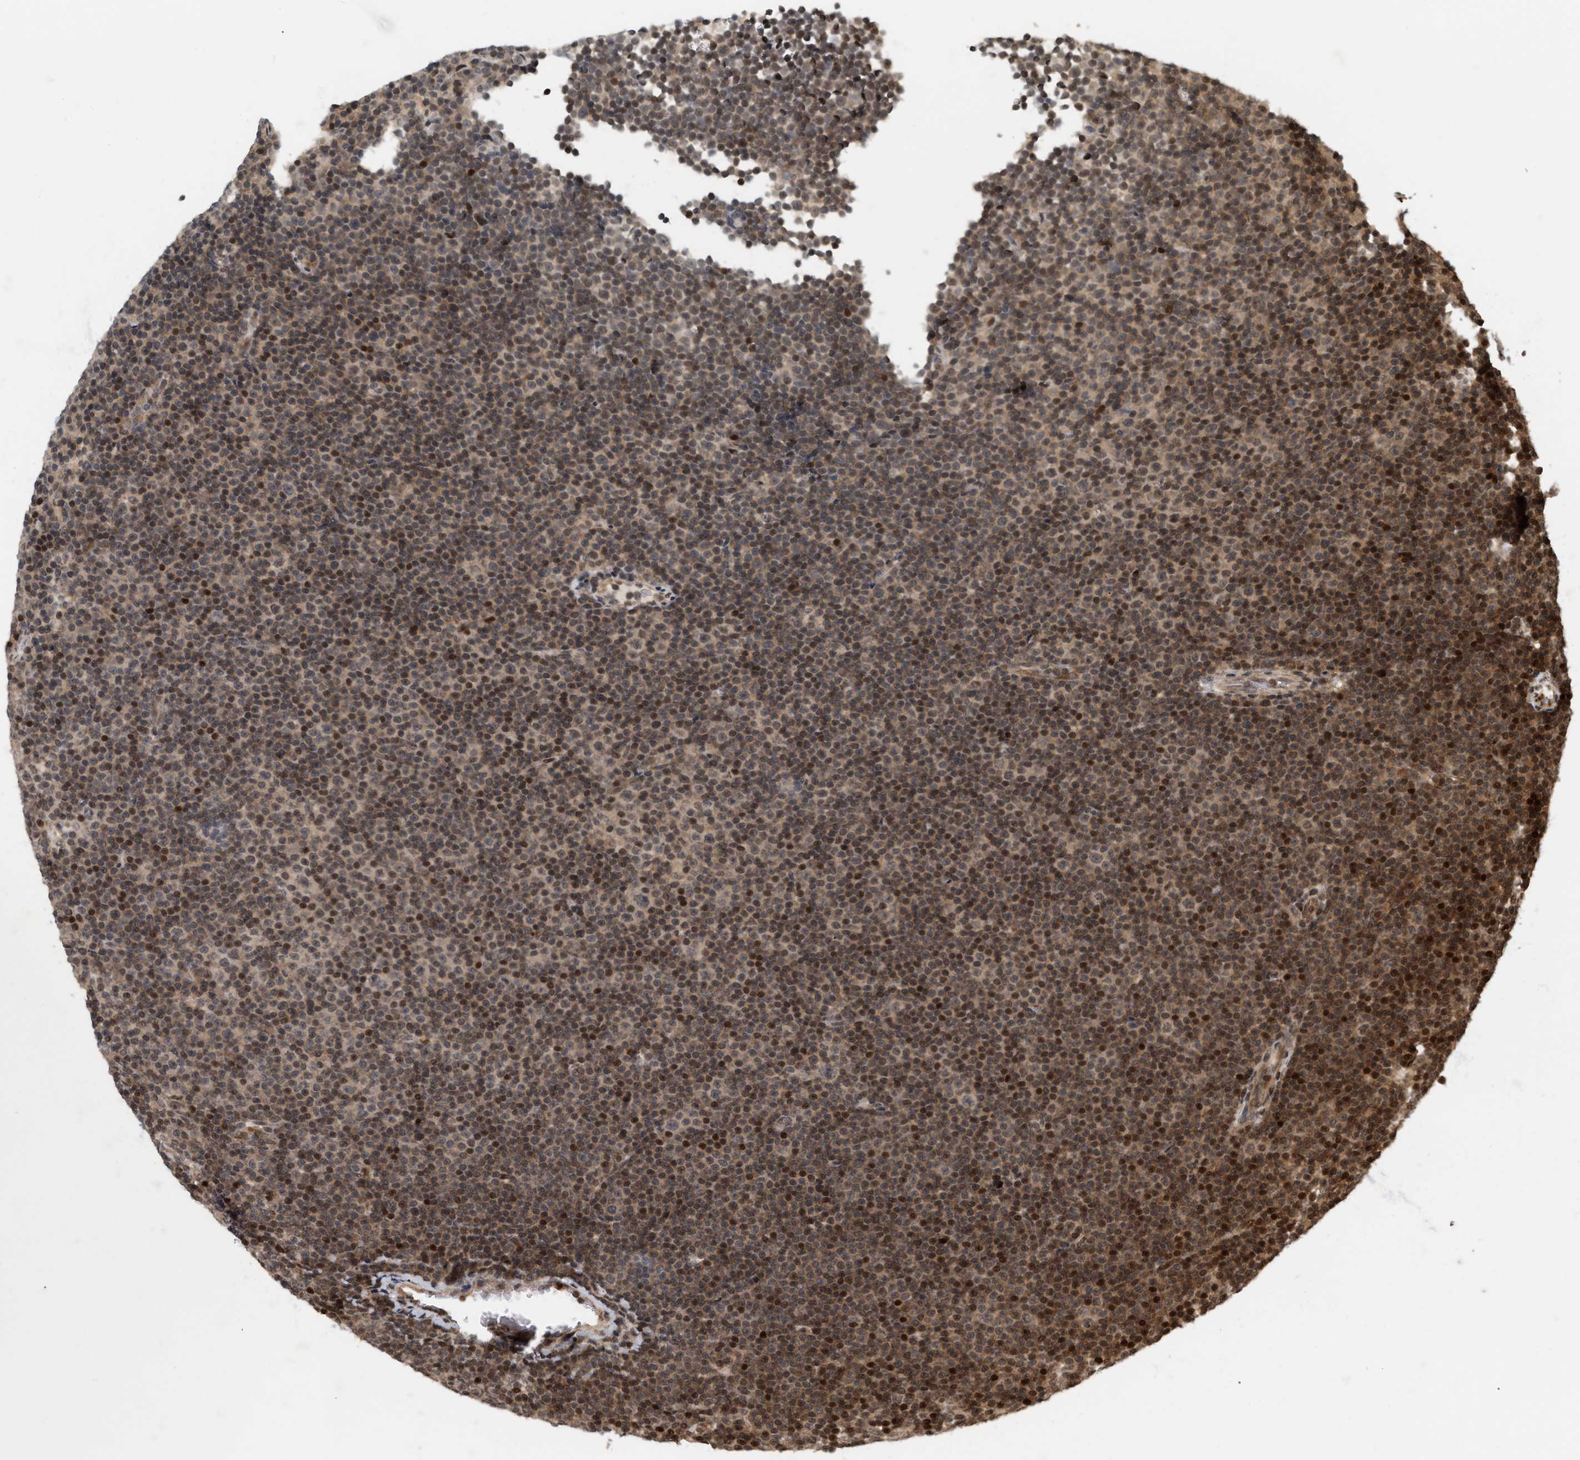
{"staining": {"intensity": "weak", "quantity": ">75%", "location": "cytoplasmic/membranous,nuclear"}, "tissue": "lymphoma", "cell_type": "Tumor cells", "image_type": "cancer", "snomed": [{"axis": "morphology", "description": "Malignant lymphoma, non-Hodgkin's type, Low grade"}, {"axis": "topography", "description": "Lymph node"}], "caption": "Protein staining of lymphoma tissue exhibits weak cytoplasmic/membranous and nuclear staining in about >75% of tumor cells. The staining was performed using DAB (3,3'-diaminobenzidine), with brown indicating positive protein expression. Nuclei are stained blue with hematoxylin.", "gene": "NFE2L2", "patient": {"sex": "female", "age": 67}}